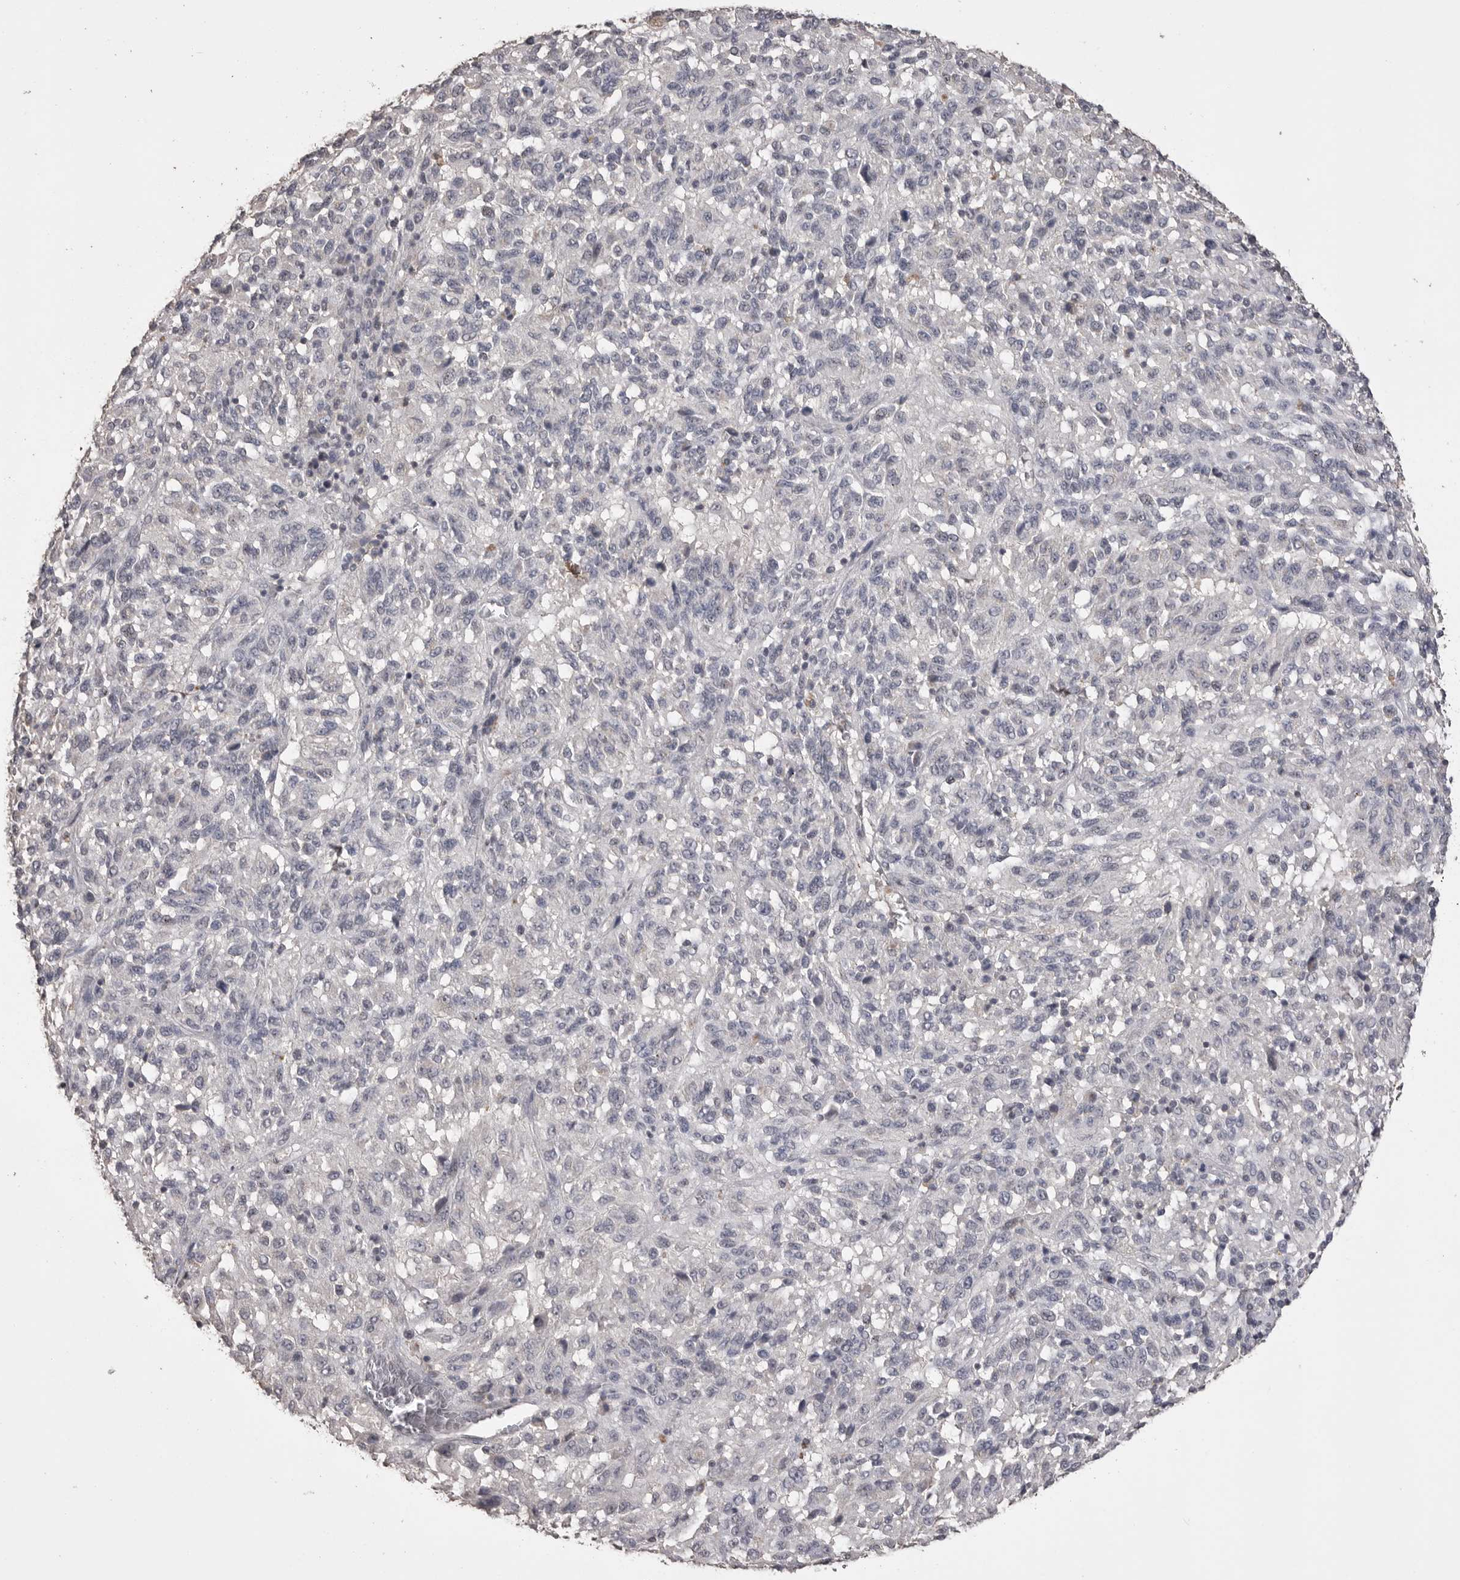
{"staining": {"intensity": "negative", "quantity": "none", "location": "none"}, "tissue": "melanoma", "cell_type": "Tumor cells", "image_type": "cancer", "snomed": [{"axis": "morphology", "description": "Malignant melanoma, Metastatic site"}, {"axis": "topography", "description": "Lung"}], "caption": "This is a histopathology image of IHC staining of malignant melanoma (metastatic site), which shows no staining in tumor cells. Nuclei are stained in blue.", "gene": "MMP7", "patient": {"sex": "male", "age": 64}}